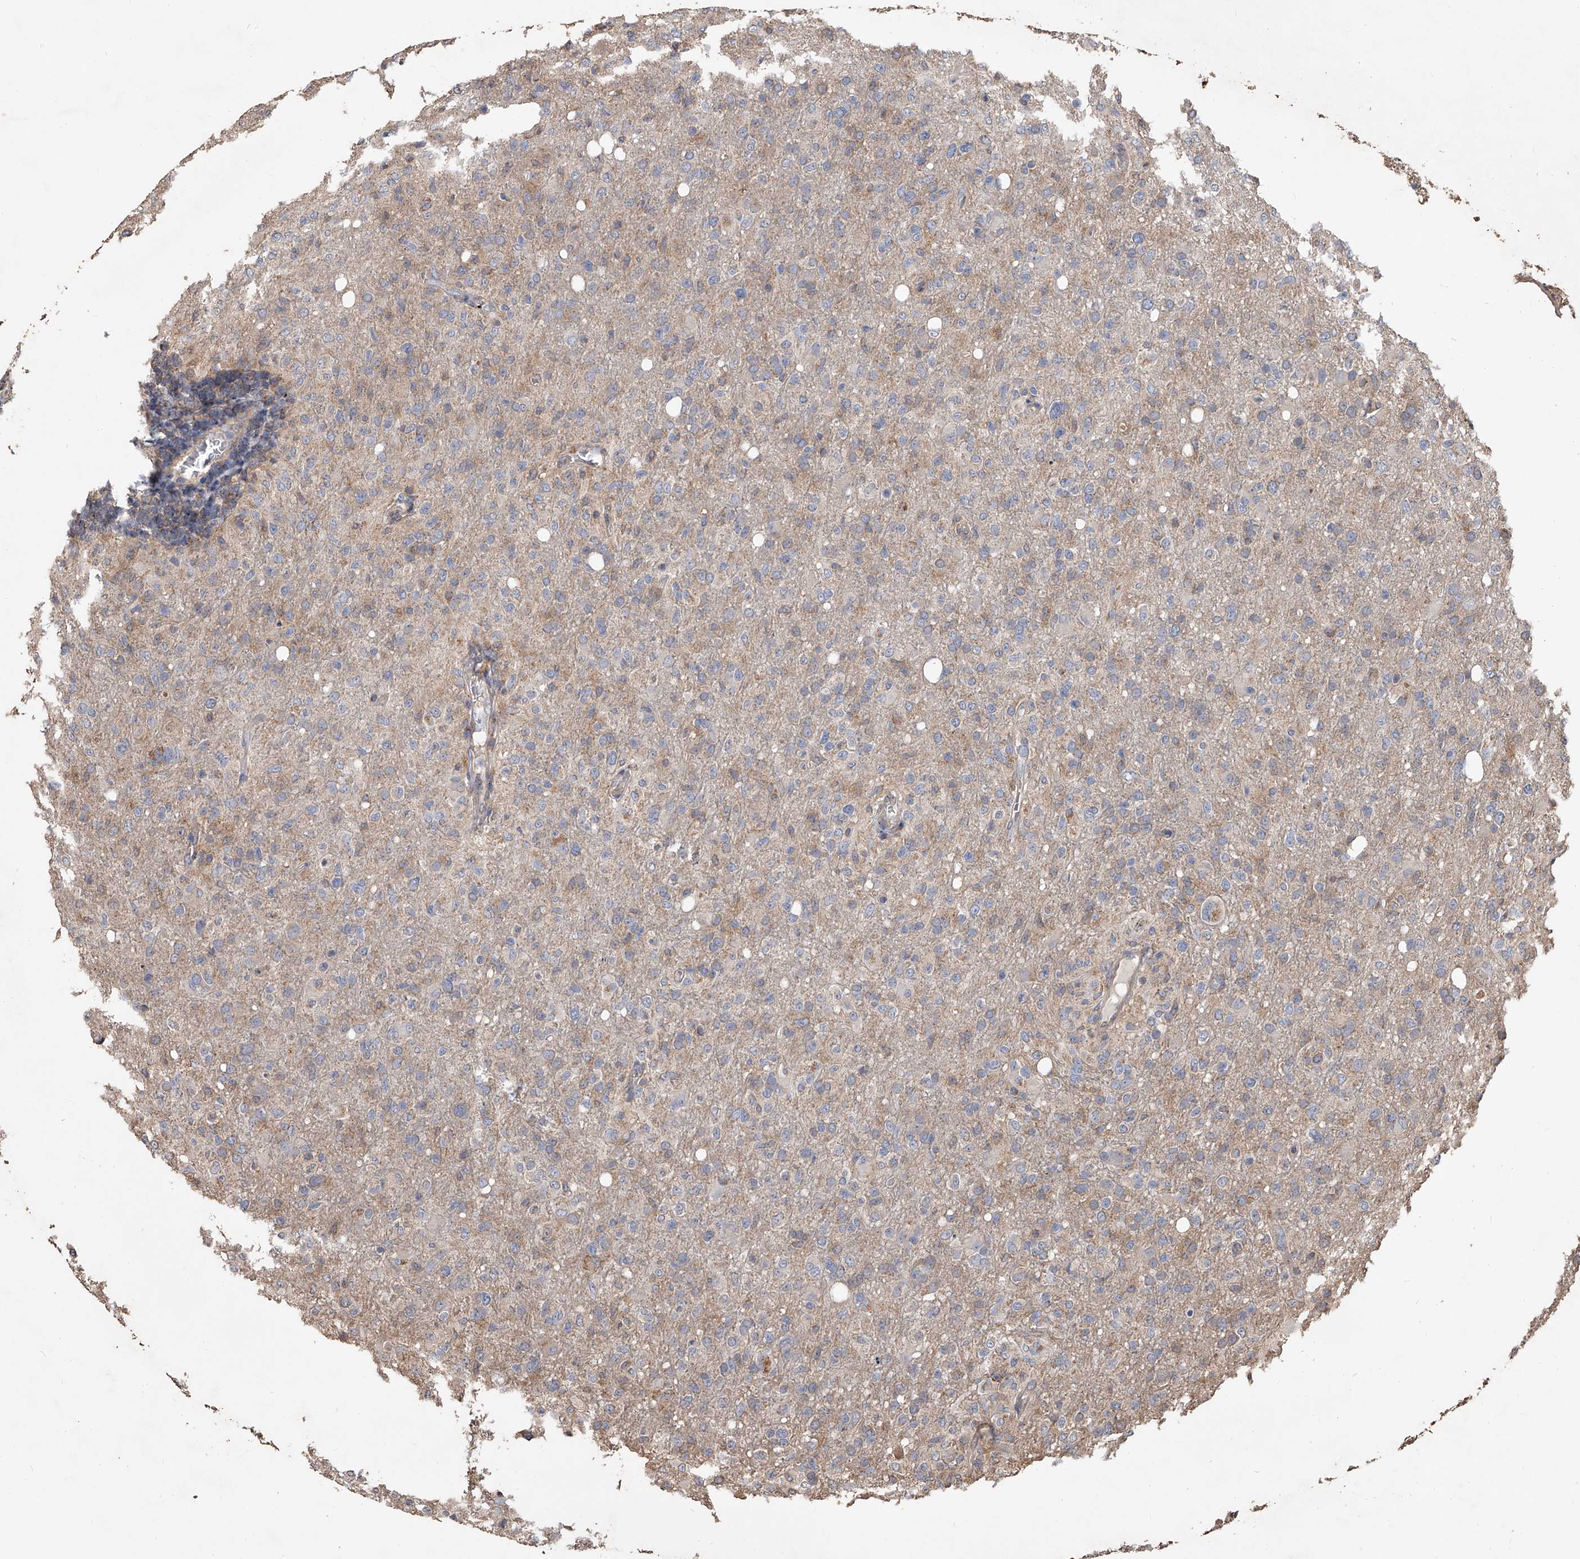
{"staining": {"intensity": "weak", "quantity": "<25%", "location": "cytoplasmic/membranous"}, "tissue": "glioma", "cell_type": "Tumor cells", "image_type": "cancer", "snomed": [{"axis": "morphology", "description": "Glioma, malignant, High grade"}, {"axis": "topography", "description": "Brain"}], "caption": "Immunohistochemical staining of human glioma shows no significant expression in tumor cells.", "gene": "LTV1", "patient": {"sex": "female", "age": 57}}